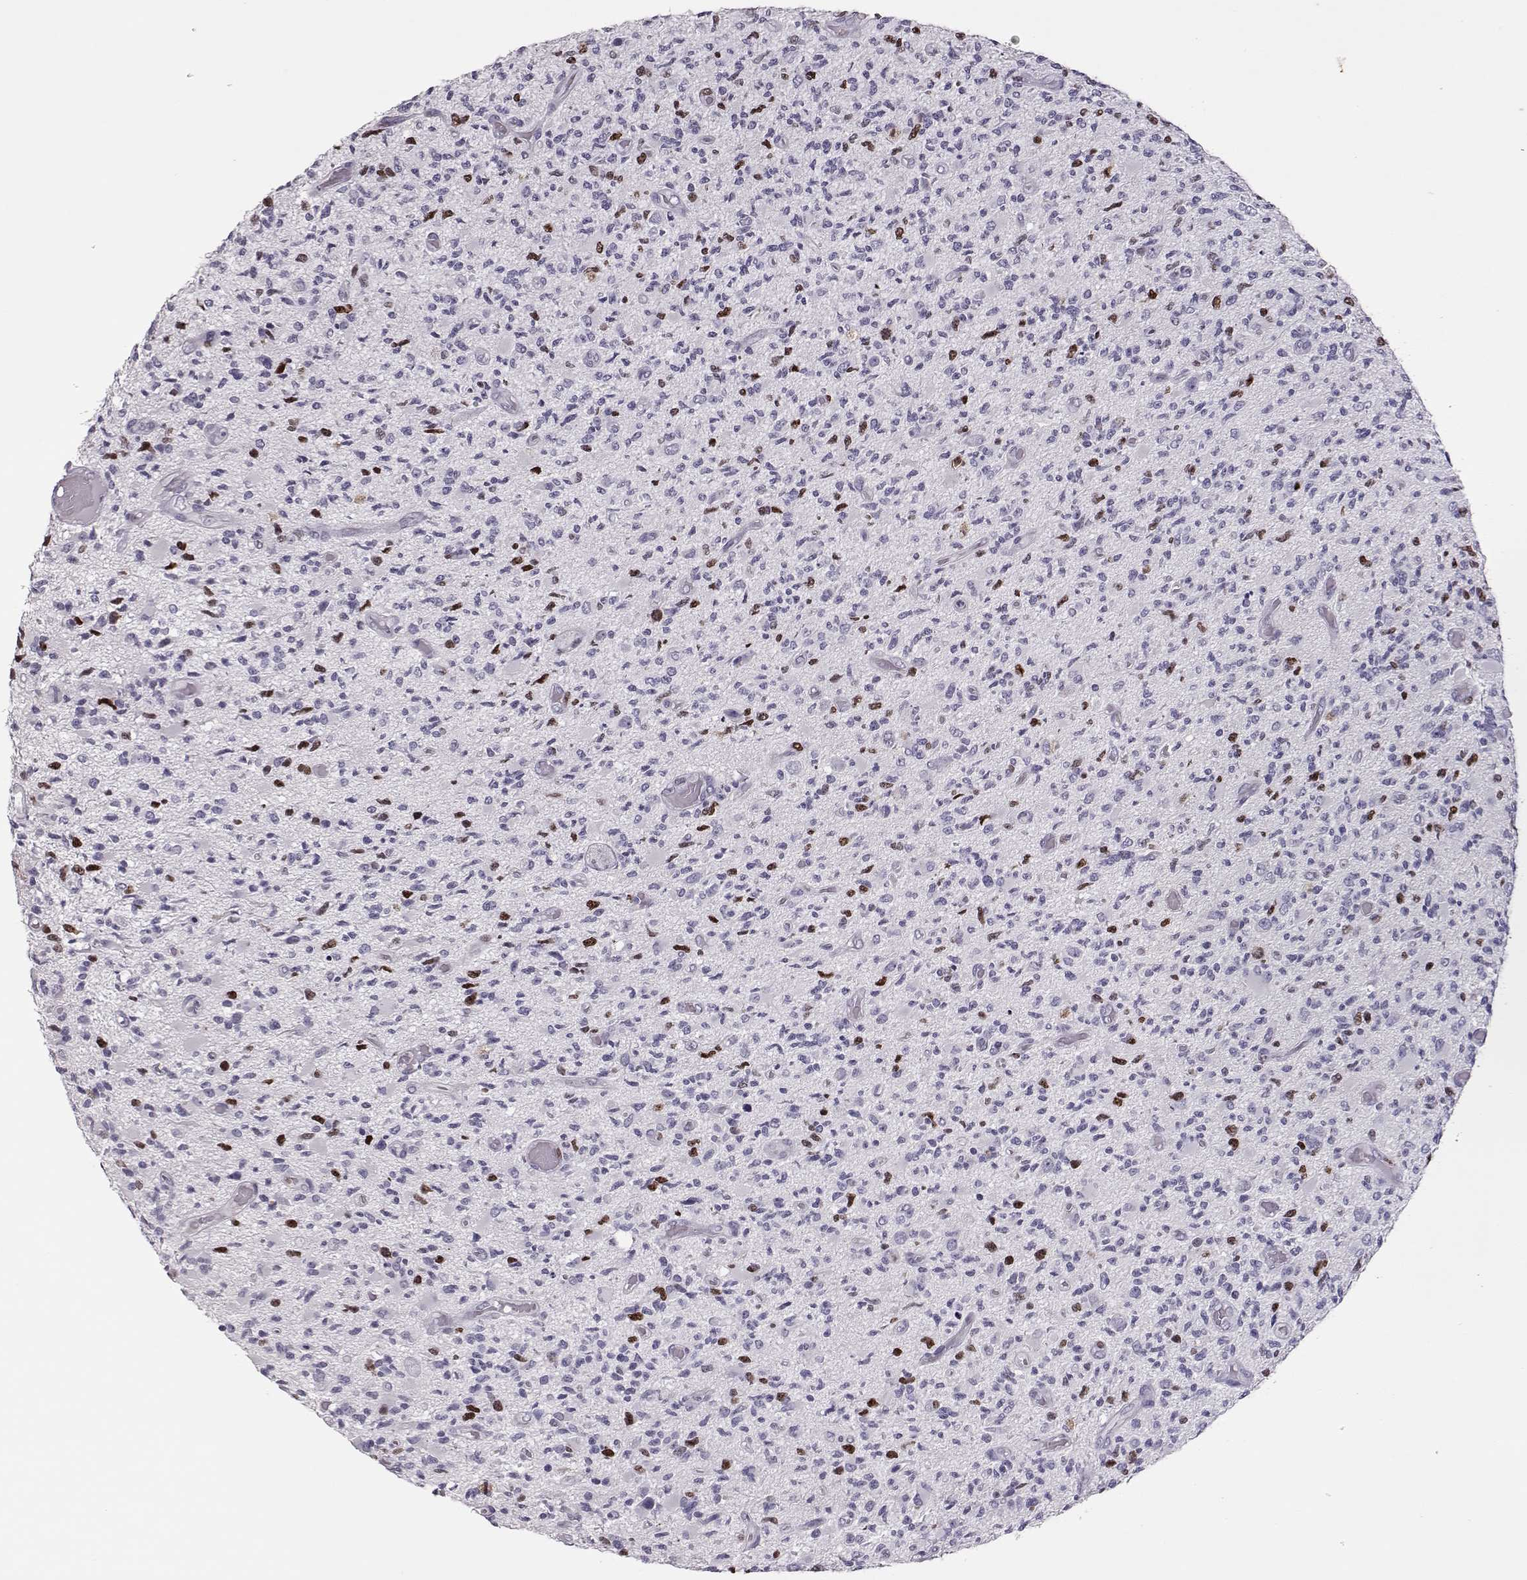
{"staining": {"intensity": "moderate", "quantity": "<25%", "location": "nuclear"}, "tissue": "glioma", "cell_type": "Tumor cells", "image_type": "cancer", "snomed": [{"axis": "morphology", "description": "Glioma, malignant, High grade"}, {"axis": "topography", "description": "Brain"}], "caption": "Malignant glioma (high-grade) was stained to show a protein in brown. There is low levels of moderate nuclear positivity in approximately <25% of tumor cells.", "gene": "SGO1", "patient": {"sex": "female", "age": 63}}